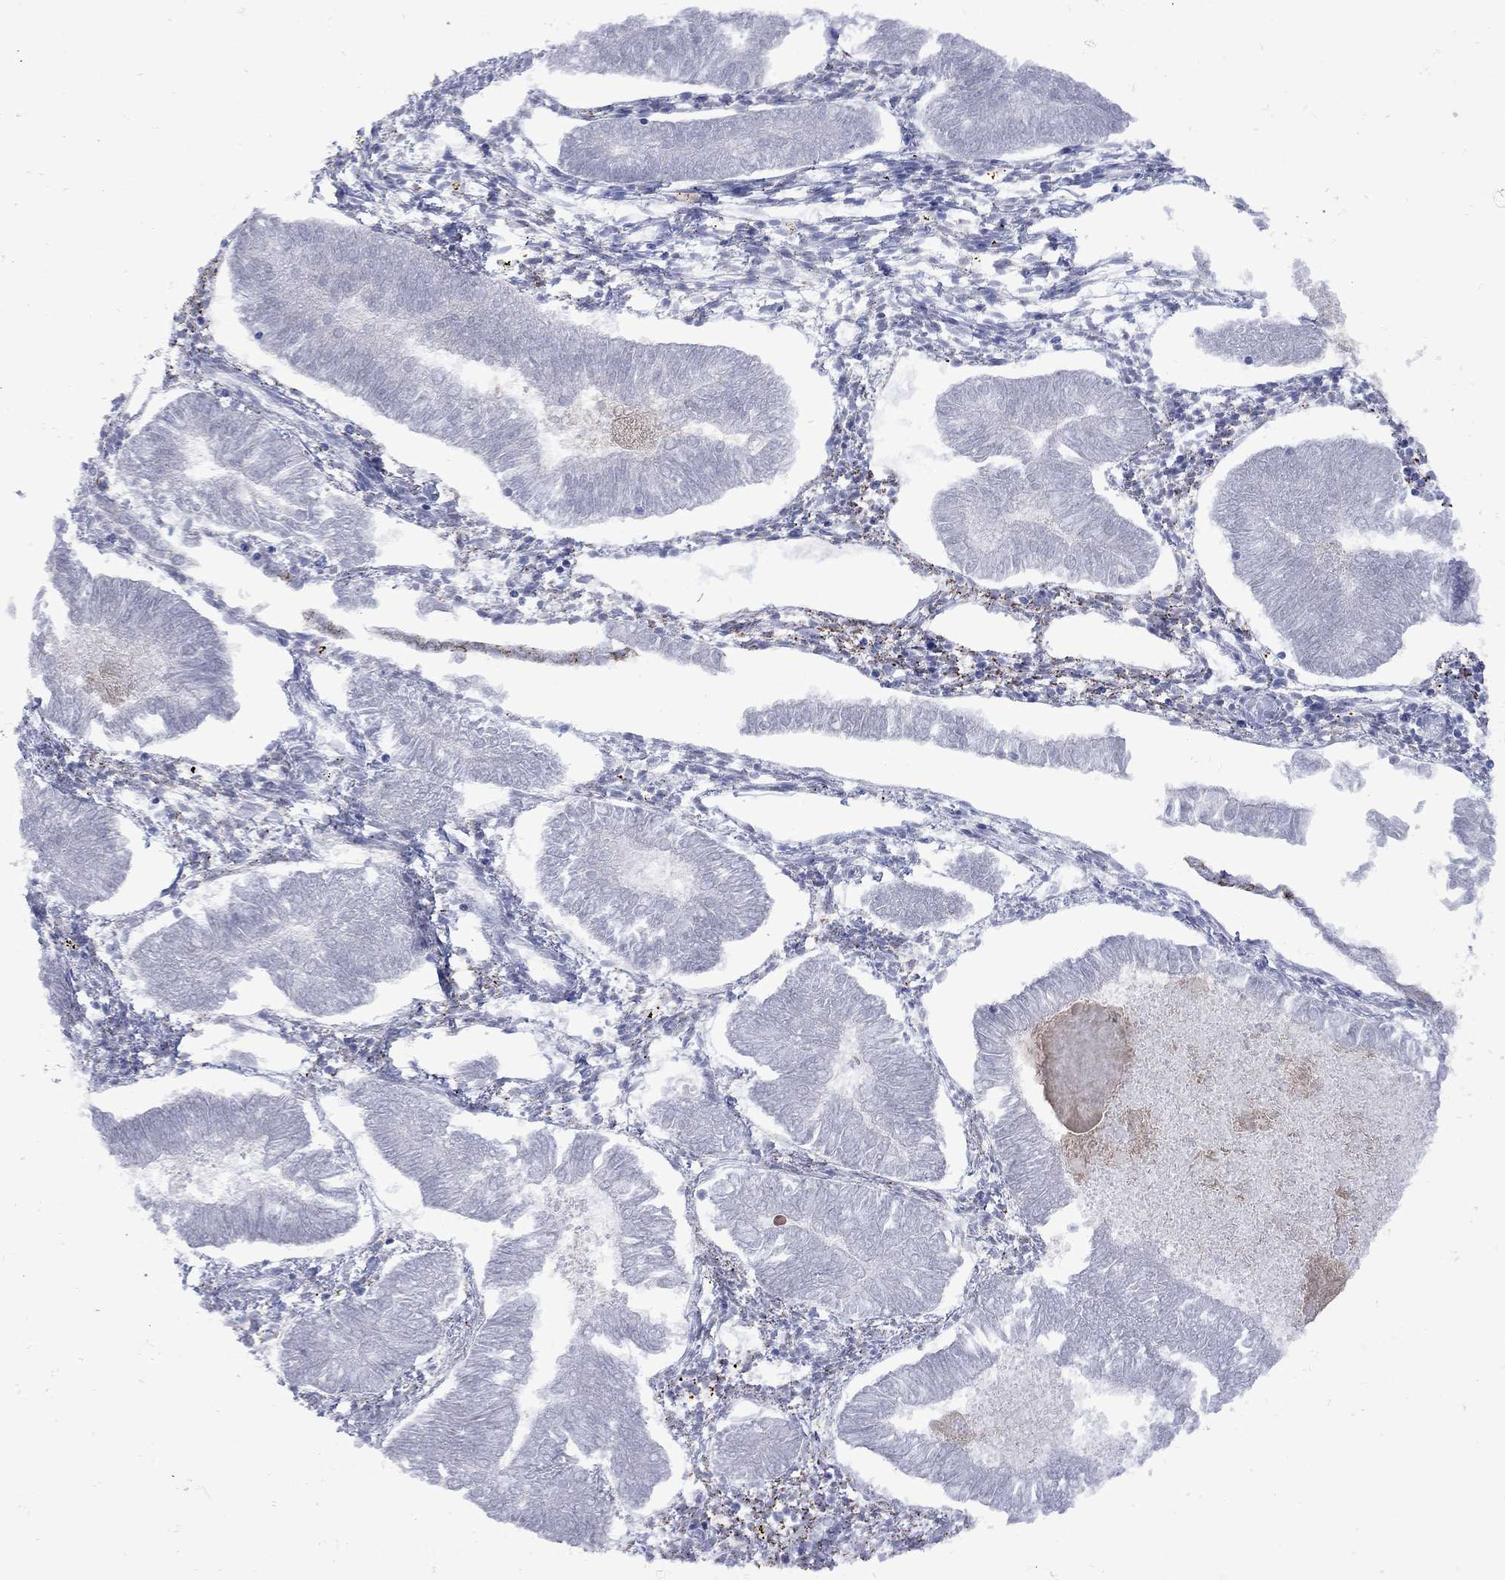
{"staining": {"intensity": "negative", "quantity": "none", "location": "none"}, "tissue": "endometrial cancer", "cell_type": "Tumor cells", "image_type": "cancer", "snomed": [{"axis": "morphology", "description": "Adenocarcinoma, NOS"}, {"axis": "topography", "description": "Endometrium"}], "caption": "Endometrial adenocarcinoma was stained to show a protein in brown. There is no significant staining in tumor cells. The staining is performed using DAB (3,3'-diaminobenzidine) brown chromogen with nuclei counter-stained in using hematoxylin.", "gene": "SESTD1", "patient": {"sex": "female", "age": 53}}